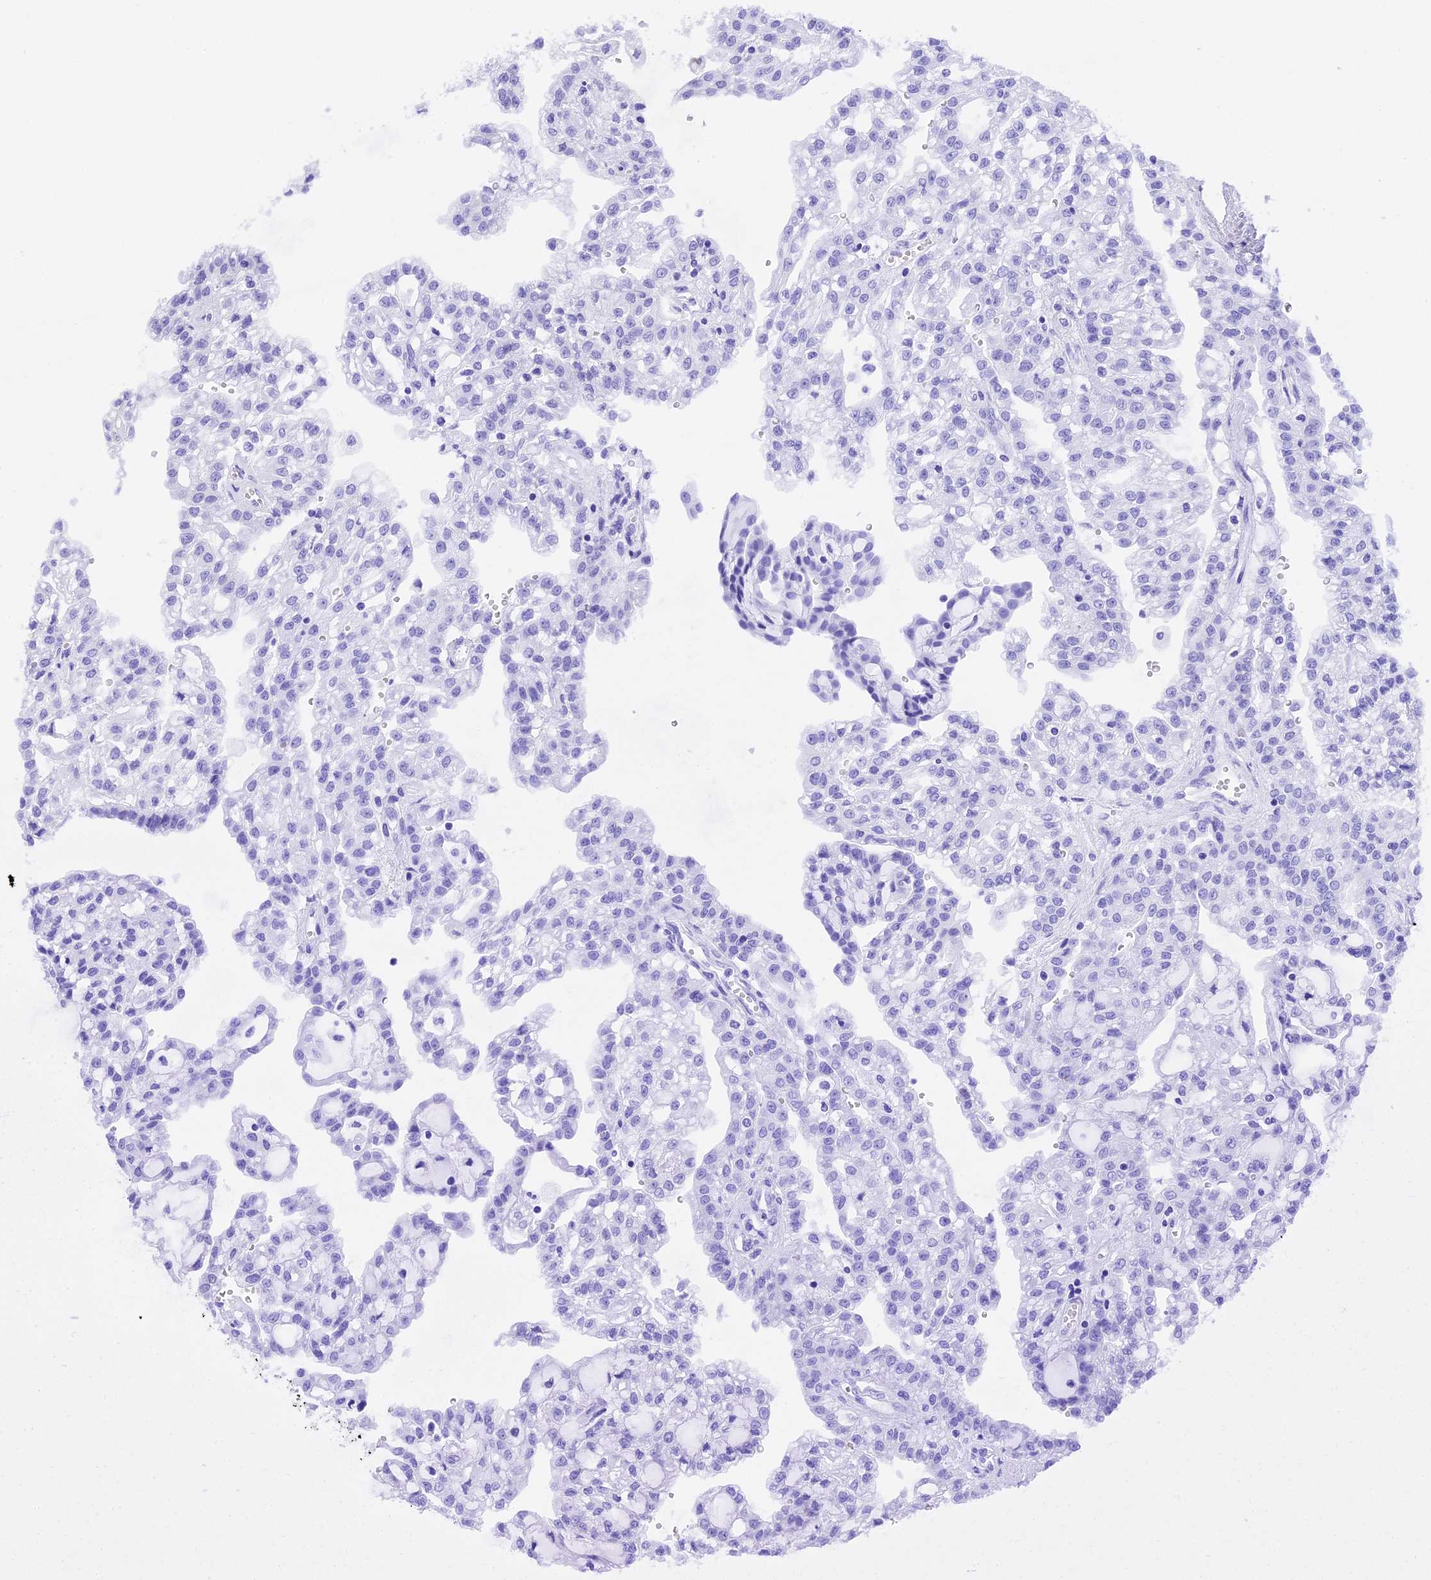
{"staining": {"intensity": "negative", "quantity": "none", "location": "none"}, "tissue": "renal cancer", "cell_type": "Tumor cells", "image_type": "cancer", "snomed": [{"axis": "morphology", "description": "Adenocarcinoma, NOS"}, {"axis": "topography", "description": "Kidney"}], "caption": "Immunohistochemical staining of renal cancer (adenocarcinoma) exhibits no significant expression in tumor cells.", "gene": "R3HDM4", "patient": {"sex": "male", "age": 63}}